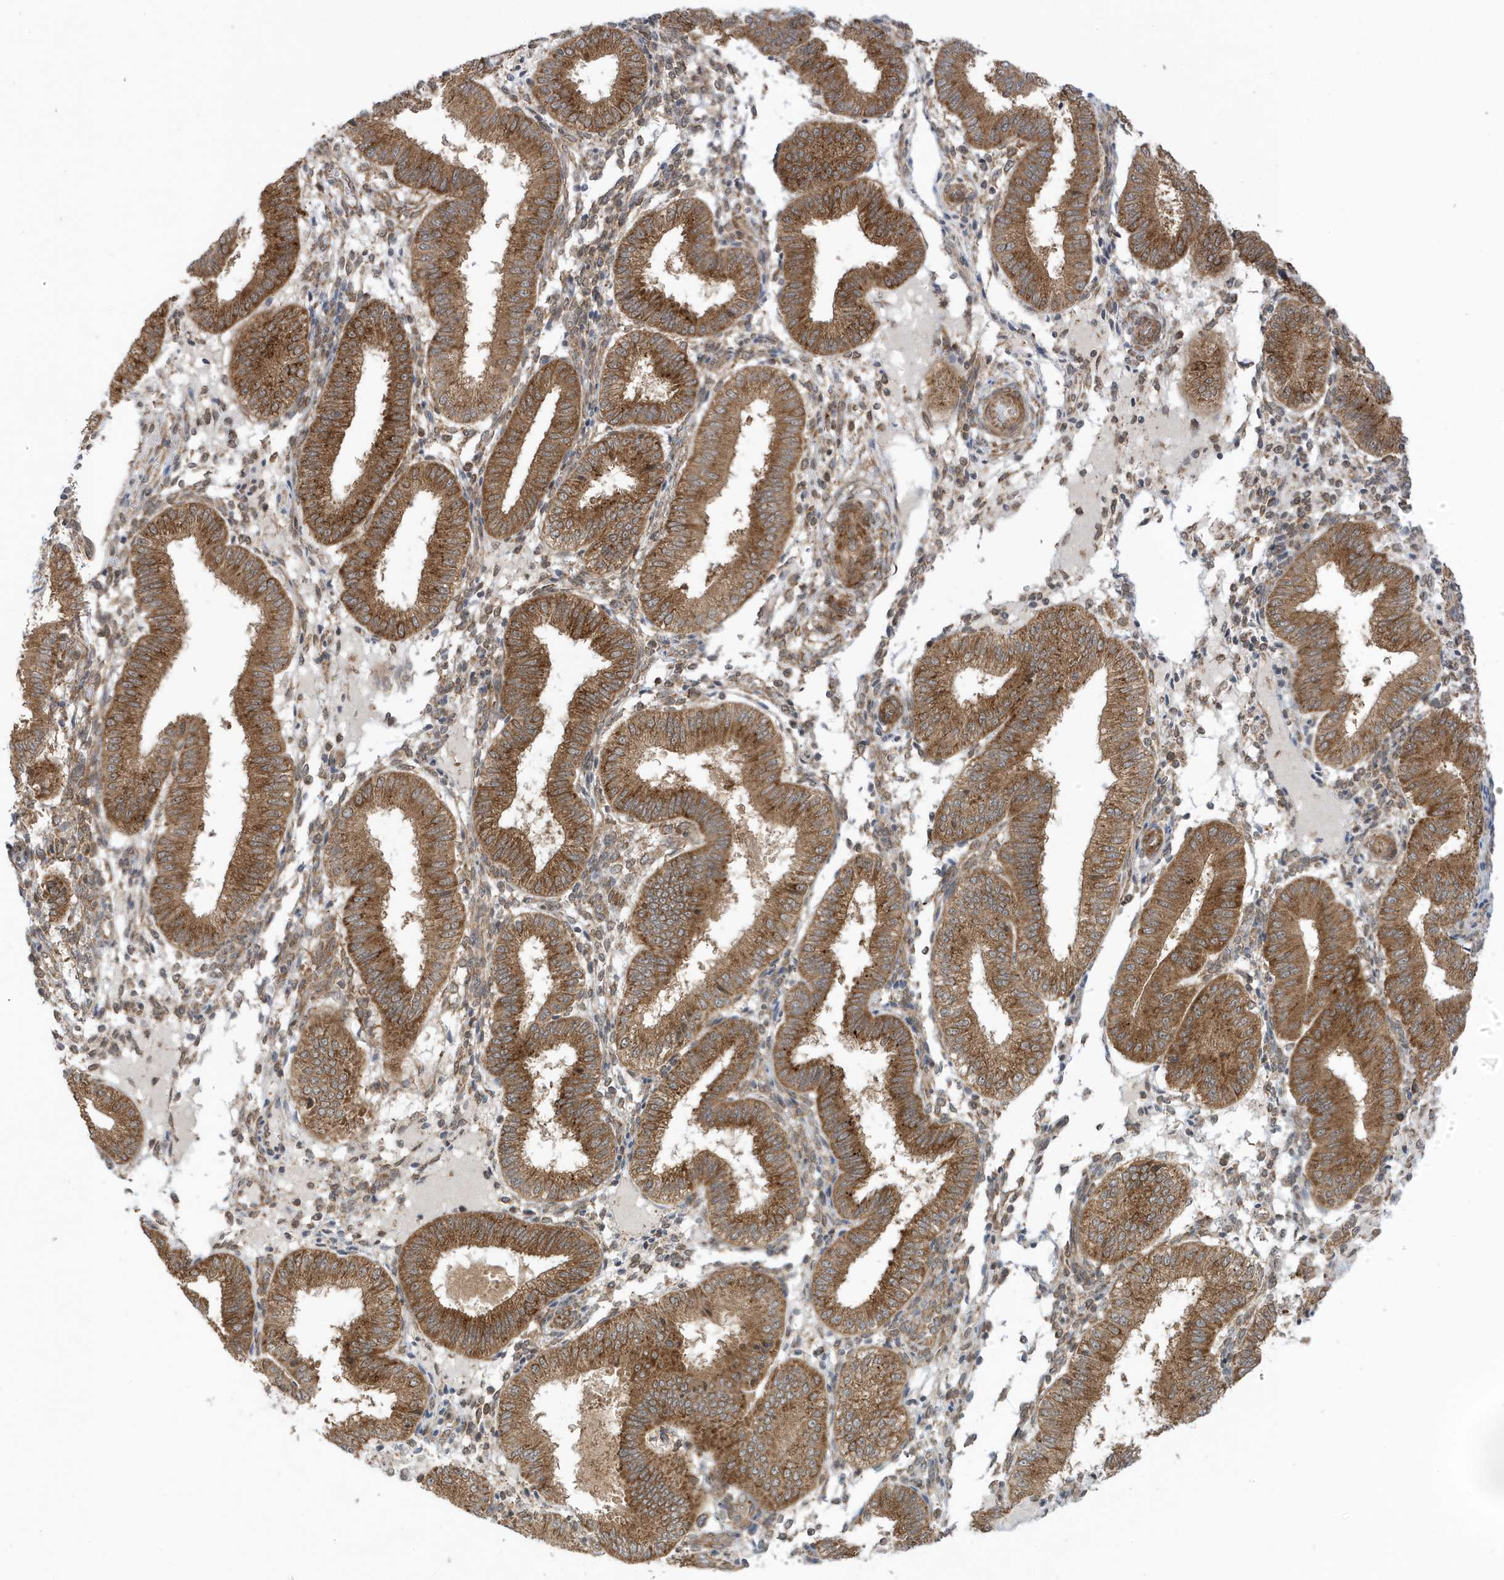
{"staining": {"intensity": "moderate", "quantity": "25%-75%", "location": "cytoplasmic/membranous"}, "tissue": "endometrium", "cell_type": "Cells in endometrial stroma", "image_type": "normal", "snomed": [{"axis": "morphology", "description": "Normal tissue, NOS"}, {"axis": "topography", "description": "Endometrium"}], "caption": "Immunohistochemistry (IHC) micrograph of normal endometrium: endometrium stained using IHC displays medium levels of moderate protein expression localized specifically in the cytoplasmic/membranous of cells in endometrial stroma, appearing as a cytoplasmic/membranous brown color.", "gene": "DHX36", "patient": {"sex": "female", "age": 39}}